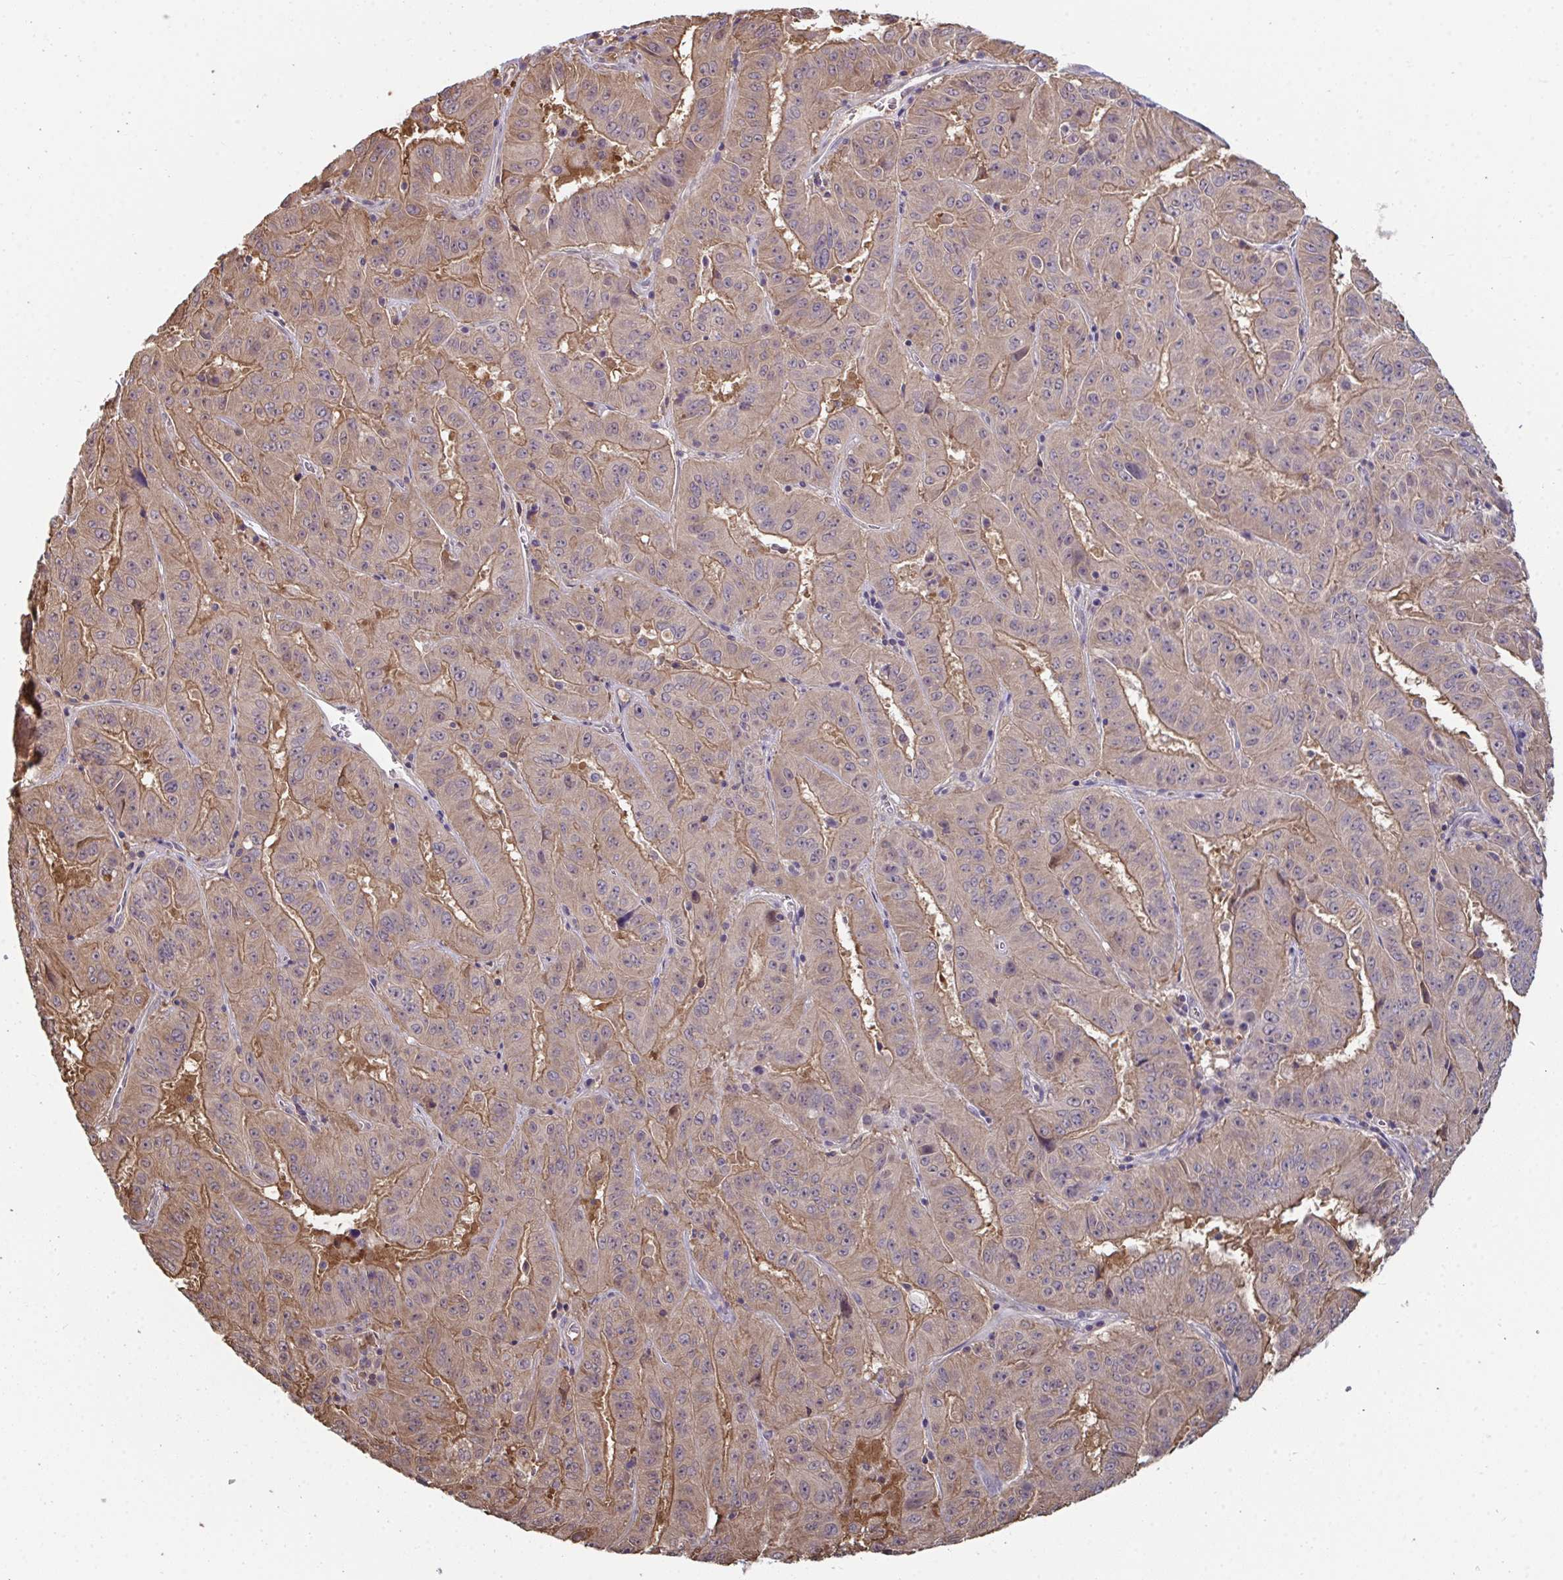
{"staining": {"intensity": "moderate", "quantity": "25%-75%", "location": "cytoplasmic/membranous"}, "tissue": "pancreatic cancer", "cell_type": "Tumor cells", "image_type": "cancer", "snomed": [{"axis": "morphology", "description": "Adenocarcinoma, NOS"}, {"axis": "topography", "description": "Pancreas"}], "caption": "Human adenocarcinoma (pancreatic) stained with a brown dye exhibits moderate cytoplasmic/membranous positive staining in approximately 25%-75% of tumor cells.", "gene": "TTC9C", "patient": {"sex": "male", "age": 63}}